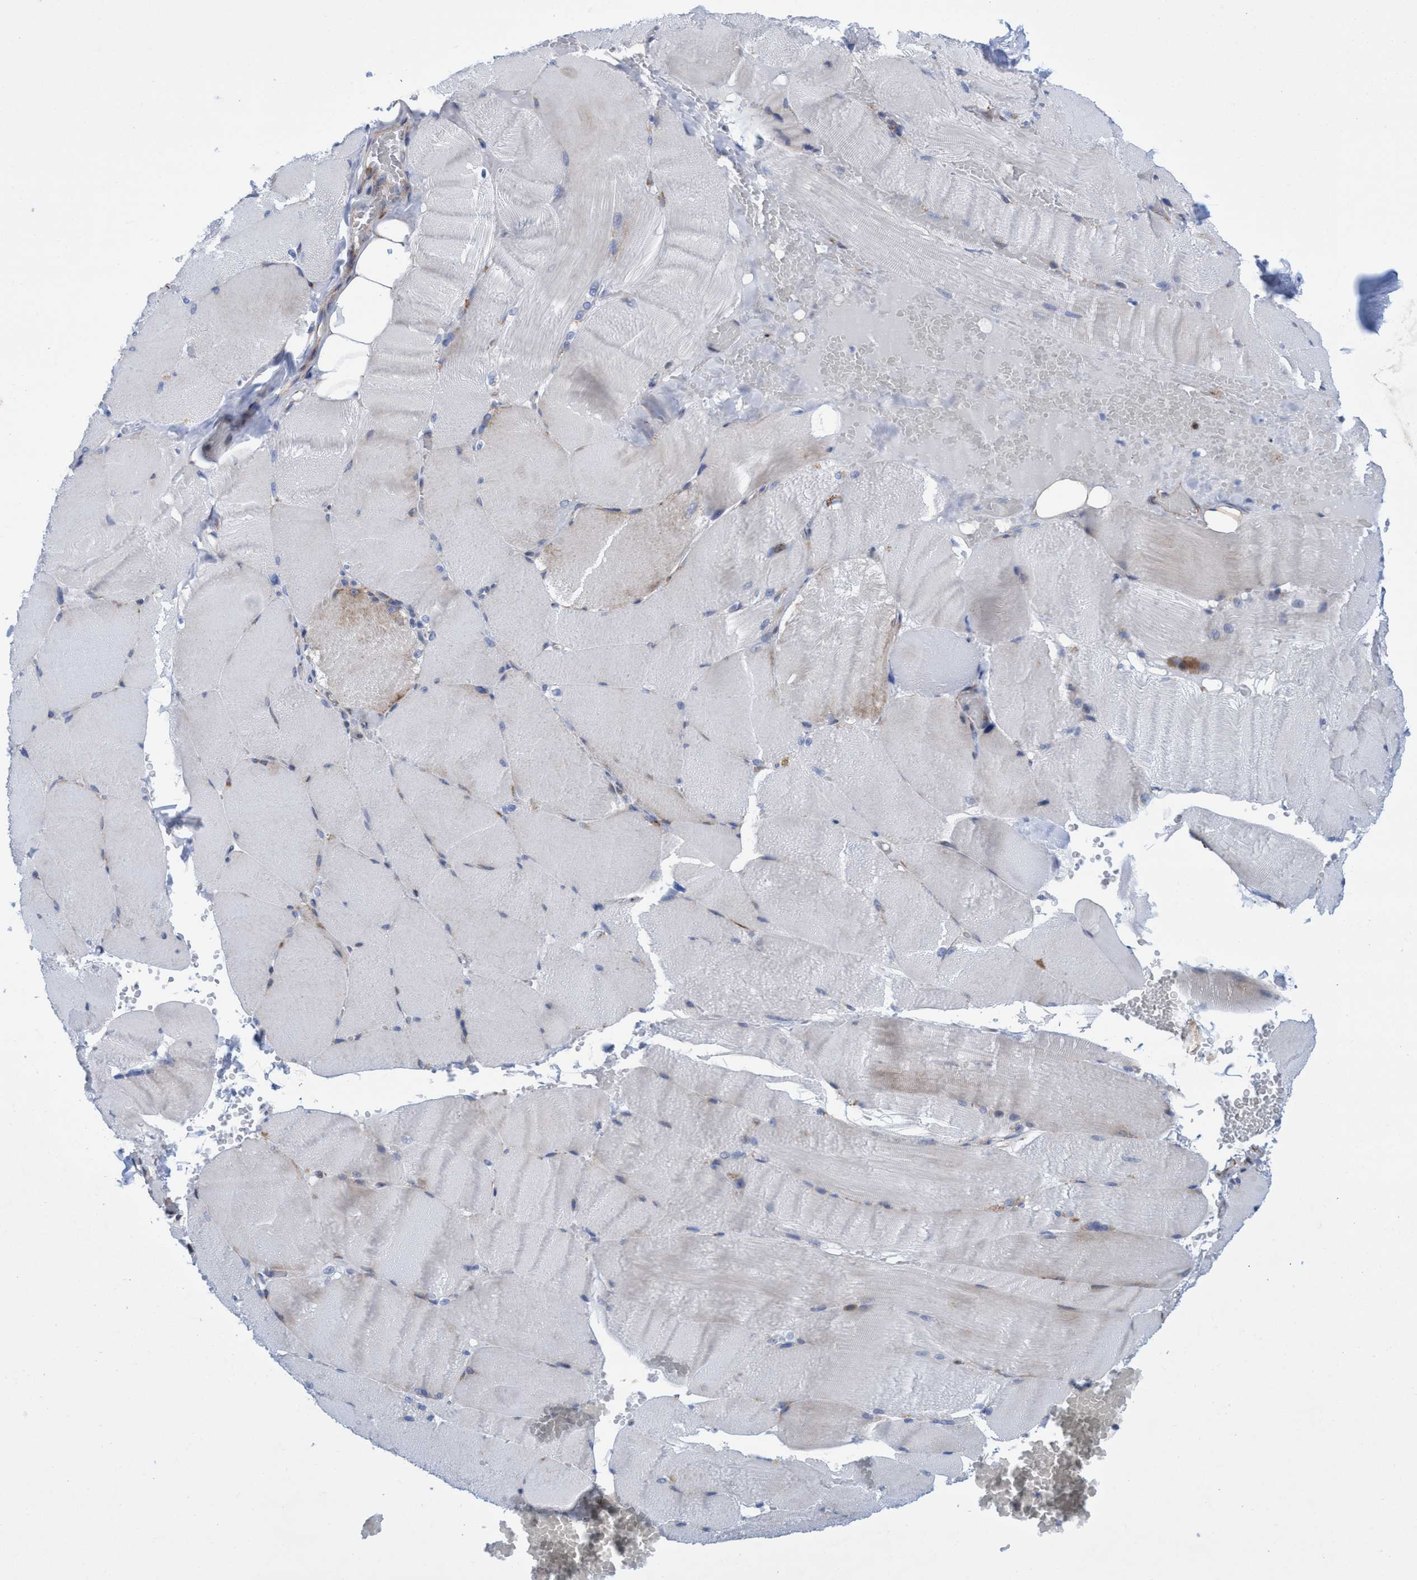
{"staining": {"intensity": "weak", "quantity": "<25%", "location": "cytoplasmic/membranous"}, "tissue": "skeletal muscle", "cell_type": "Myocytes", "image_type": "normal", "snomed": [{"axis": "morphology", "description": "Normal tissue, NOS"}, {"axis": "topography", "description": "Skin"}, {"axis": "topography", "description": "Skeletal muscle"}], "caption": "Immunohistochemistry (IHC) image of normal skeletal muscle: skeletal muscle stained with DAB (3,3'-diaminobenzidine) displays no significant protein positivity in myocytes. (Stains: DAB immunohistochemistry (IHC) with hematoxylin counter stain, Microscopy: brightfield microscopy at high magnification).", "gene": "R3HCC1", "patient": {"sex": "male", "age": 83}}